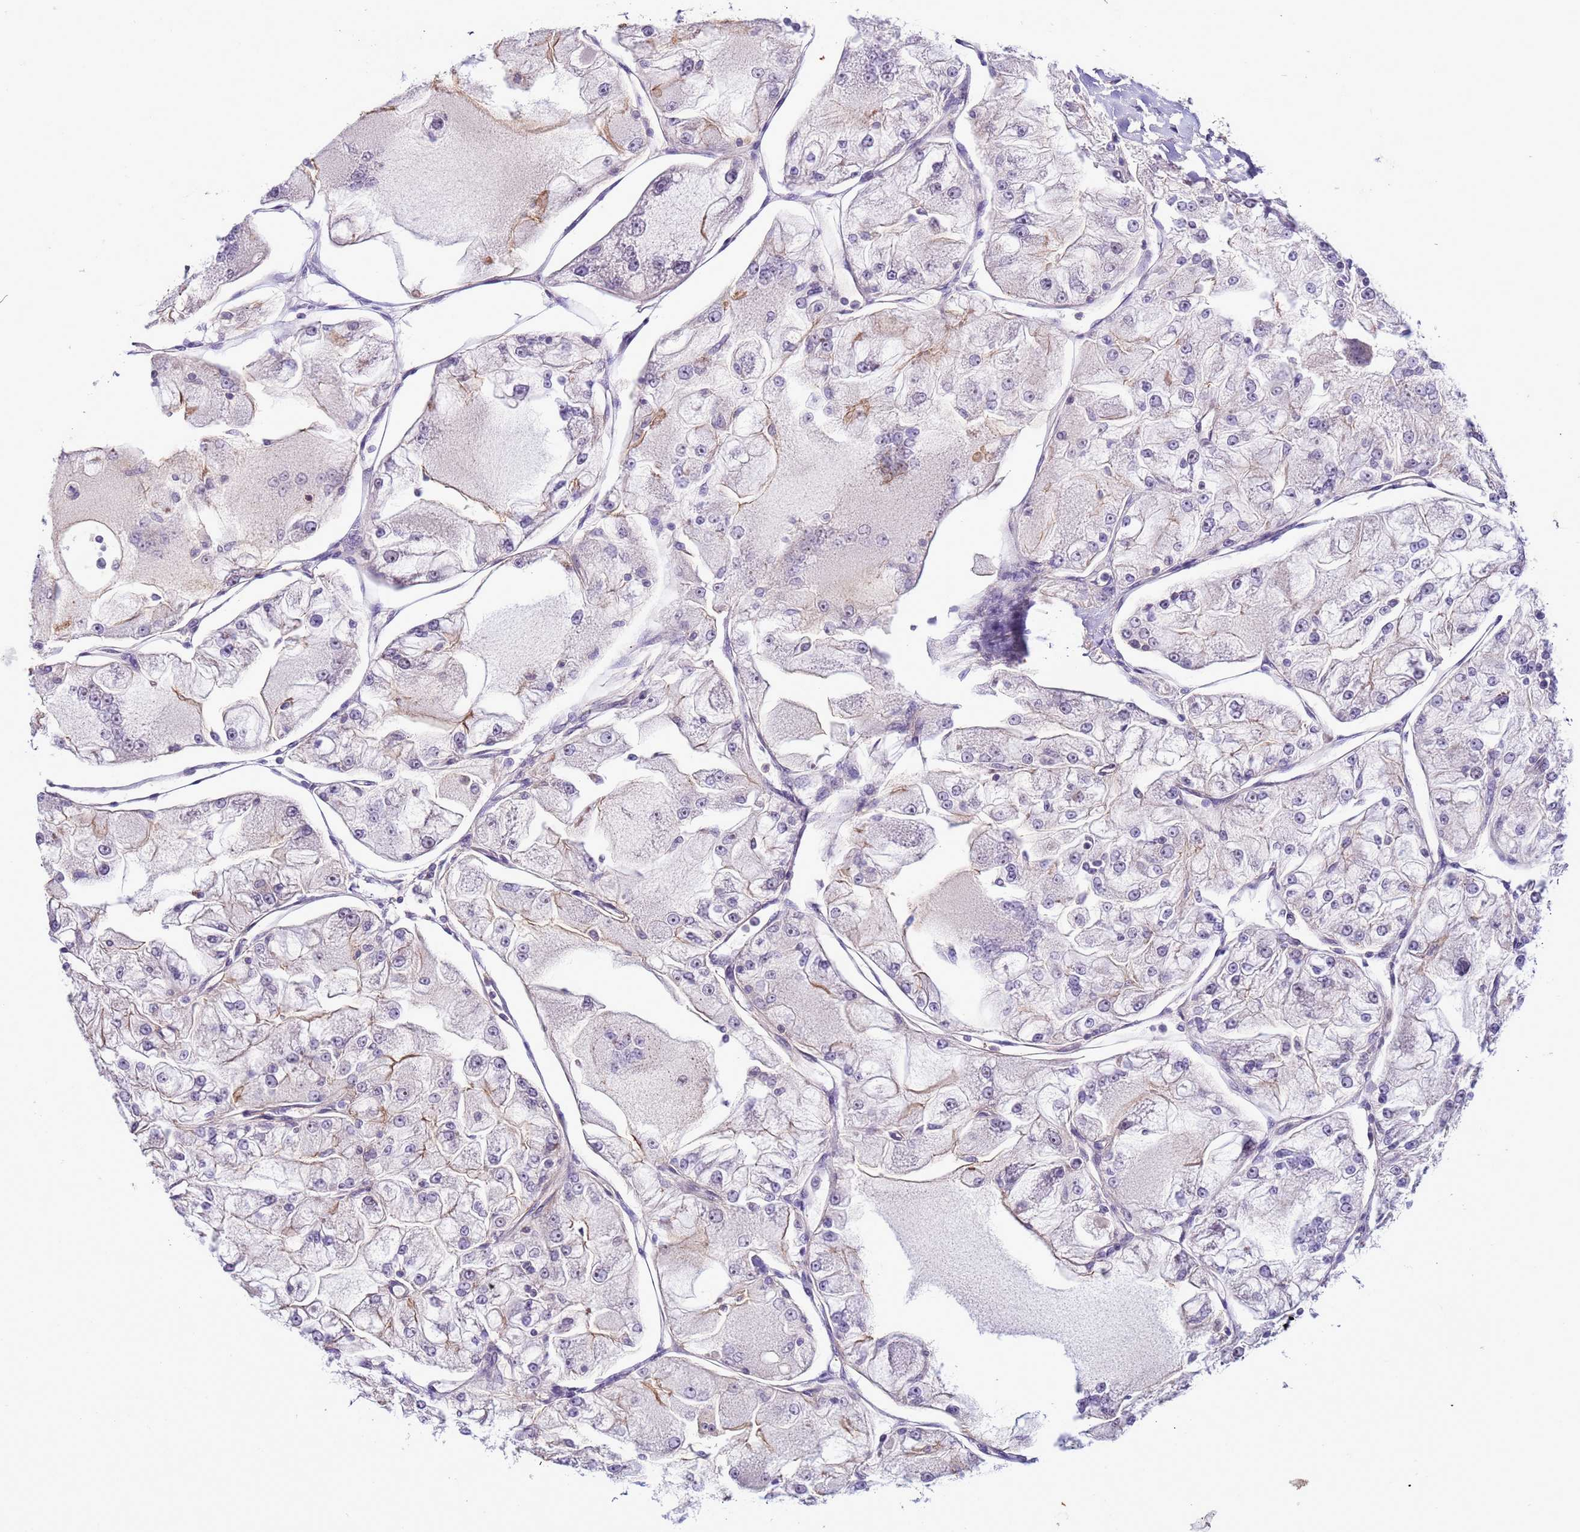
{"staining": {"intensity": "negative", "quantity": "none", "location": "none"}, "tissue": "renal cancer", "cell_type": "Tumor cells", "image_type": "cancer", "snomed": [{"axis": "morphology", "description": "Adenocarcinoma, NOS"}, {"axis": "topography", "description": "Kidney"}], "caption": "Renal adenocarcinoma was stained to show a protein in brown. There is no significant staining in tumor cells.", "gene": "GEN1", "patient": {"sex": "female", "age": 72}}